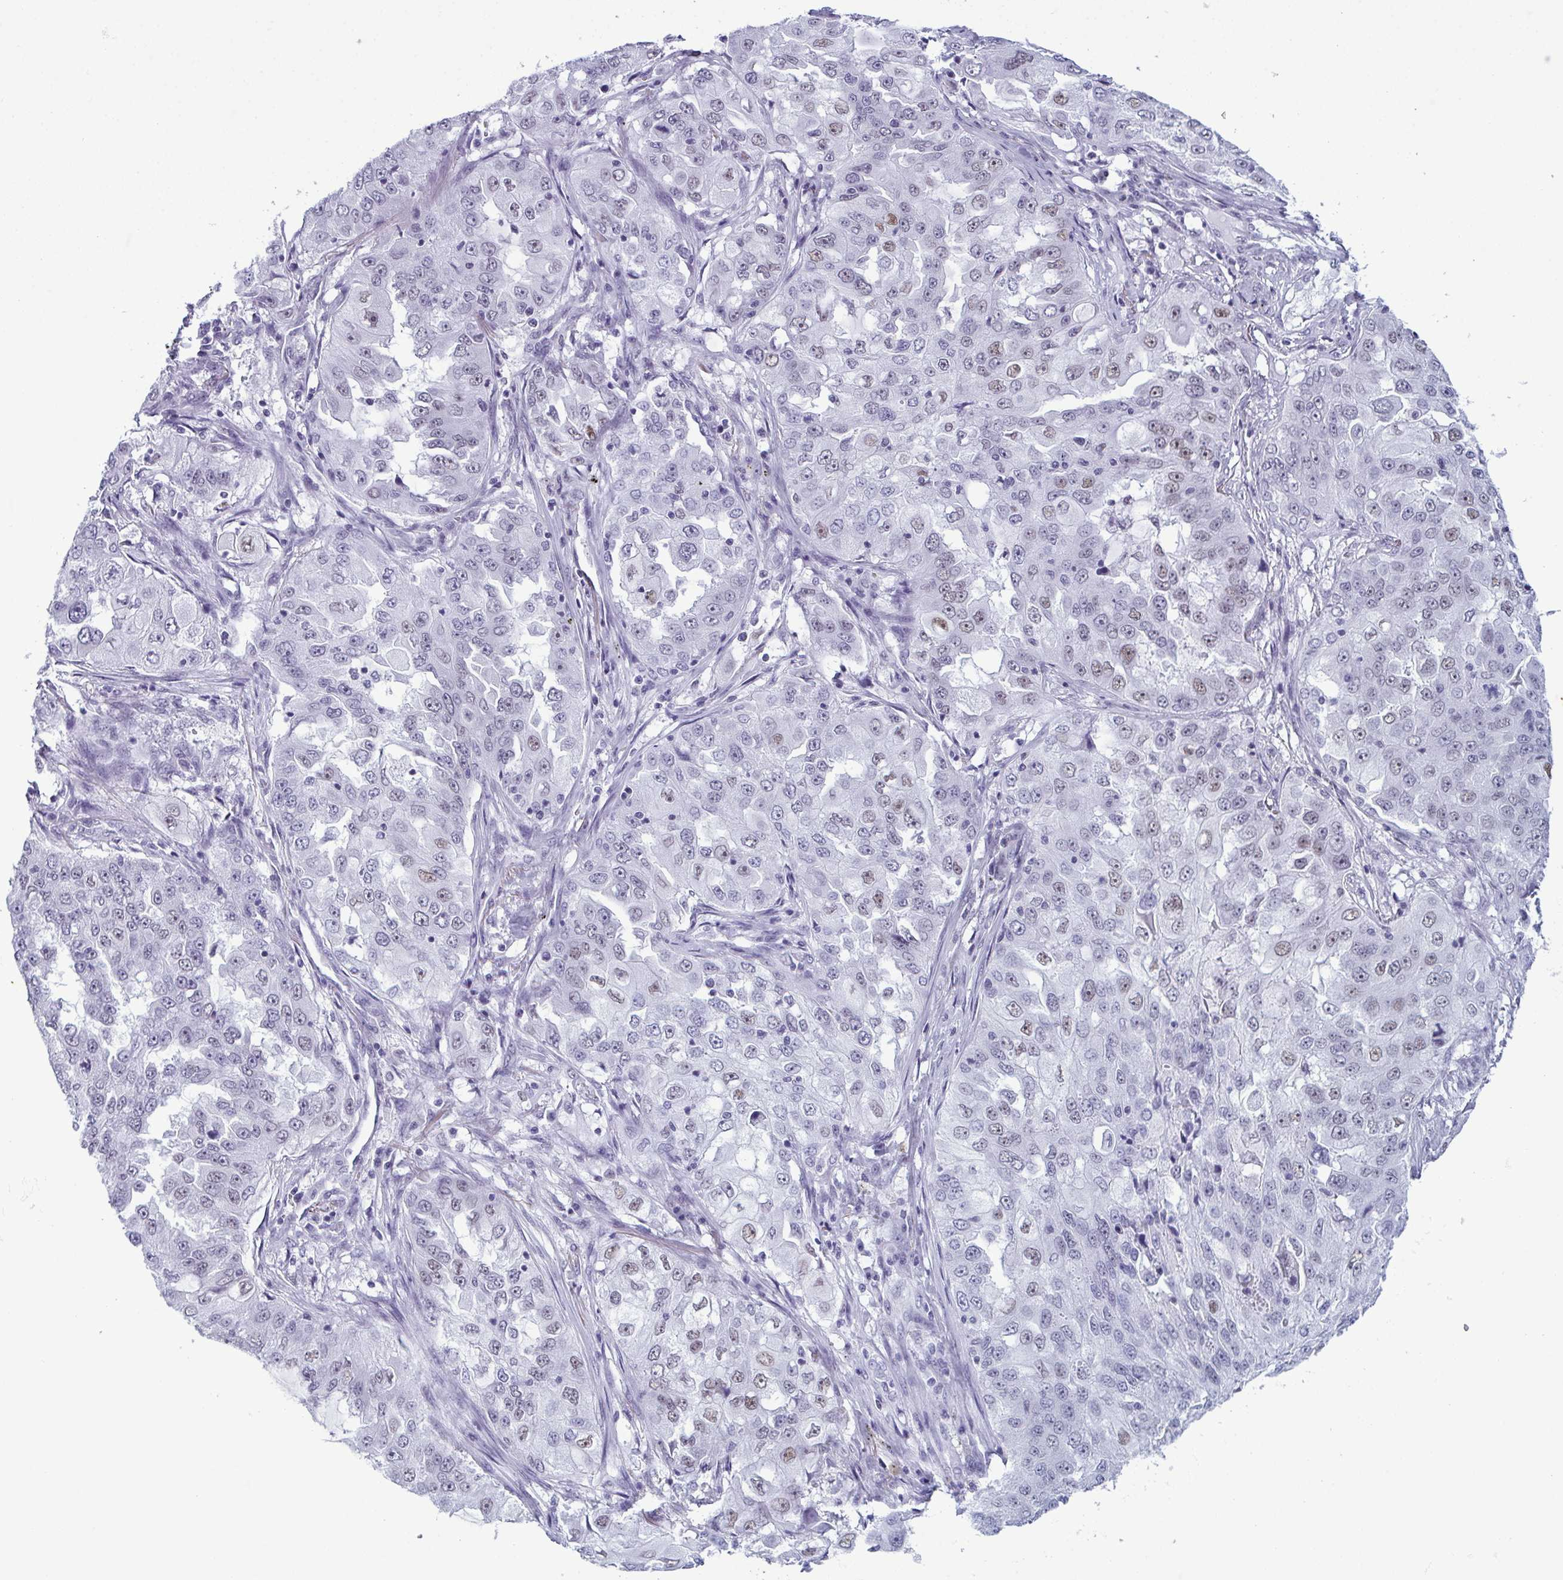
{"staining": {"intensity": "weak", "quantity": "<25%", "location": "nuclear"}, "tissue": "lung cancer", "cell_type": "Tumor cells", "image_type": "cancer", "snomed": [{"axis": "morphology", "description": "Adenocarcinoma, NOS"}, {"axis": "topography", "description": "Lung"}], "caption": "The immunohistochemistry micrograph has no significant staining in tumor cells of lung adenocarcinoma tissue.", "gene": "RBM7", "patient": {"sex": "female", "age": 61}}